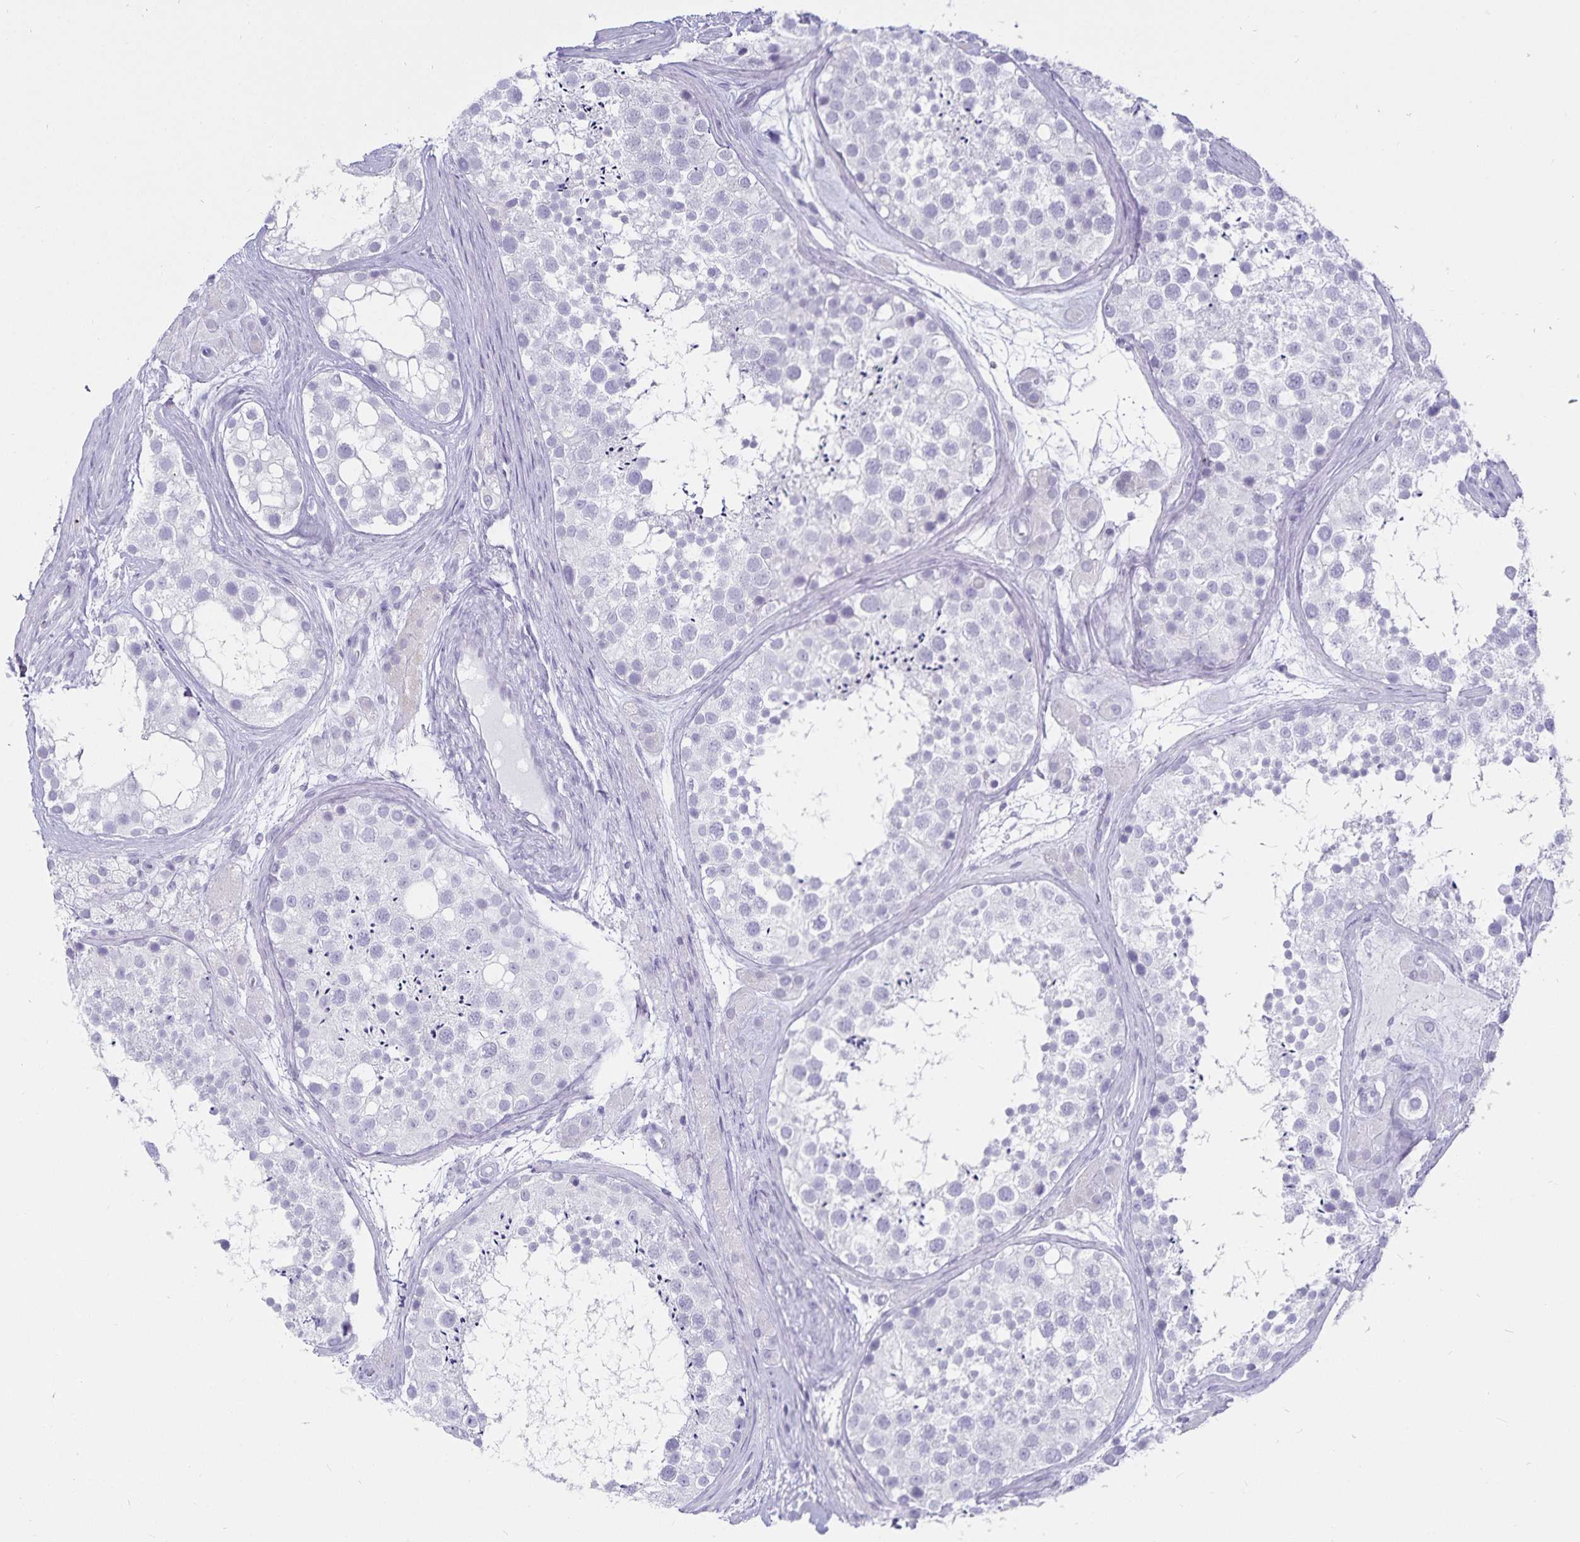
{"staining": {"intensity": "negative", "quantity": "none", "location": "none"}, "tissue": "testis", "cell_type": "Cells in seminiferous ducts", "image_type": "normal", "snomed": [{"axis": "morphology", "description": "Normal tissue, NOS"}, {"axis": "topography", "description": "Testis"}], "caption": "Photomicrograph shows no protein staining in cells in seminiferous ducts of benign testis. The staining was performed using DAB to visualize the protein expression in brown, while the nuclei were stained in blue with hematoxylin (Magnification: 20x).", "gene": "DEFA6", "patient": {"sex": "male", "age": 41}}